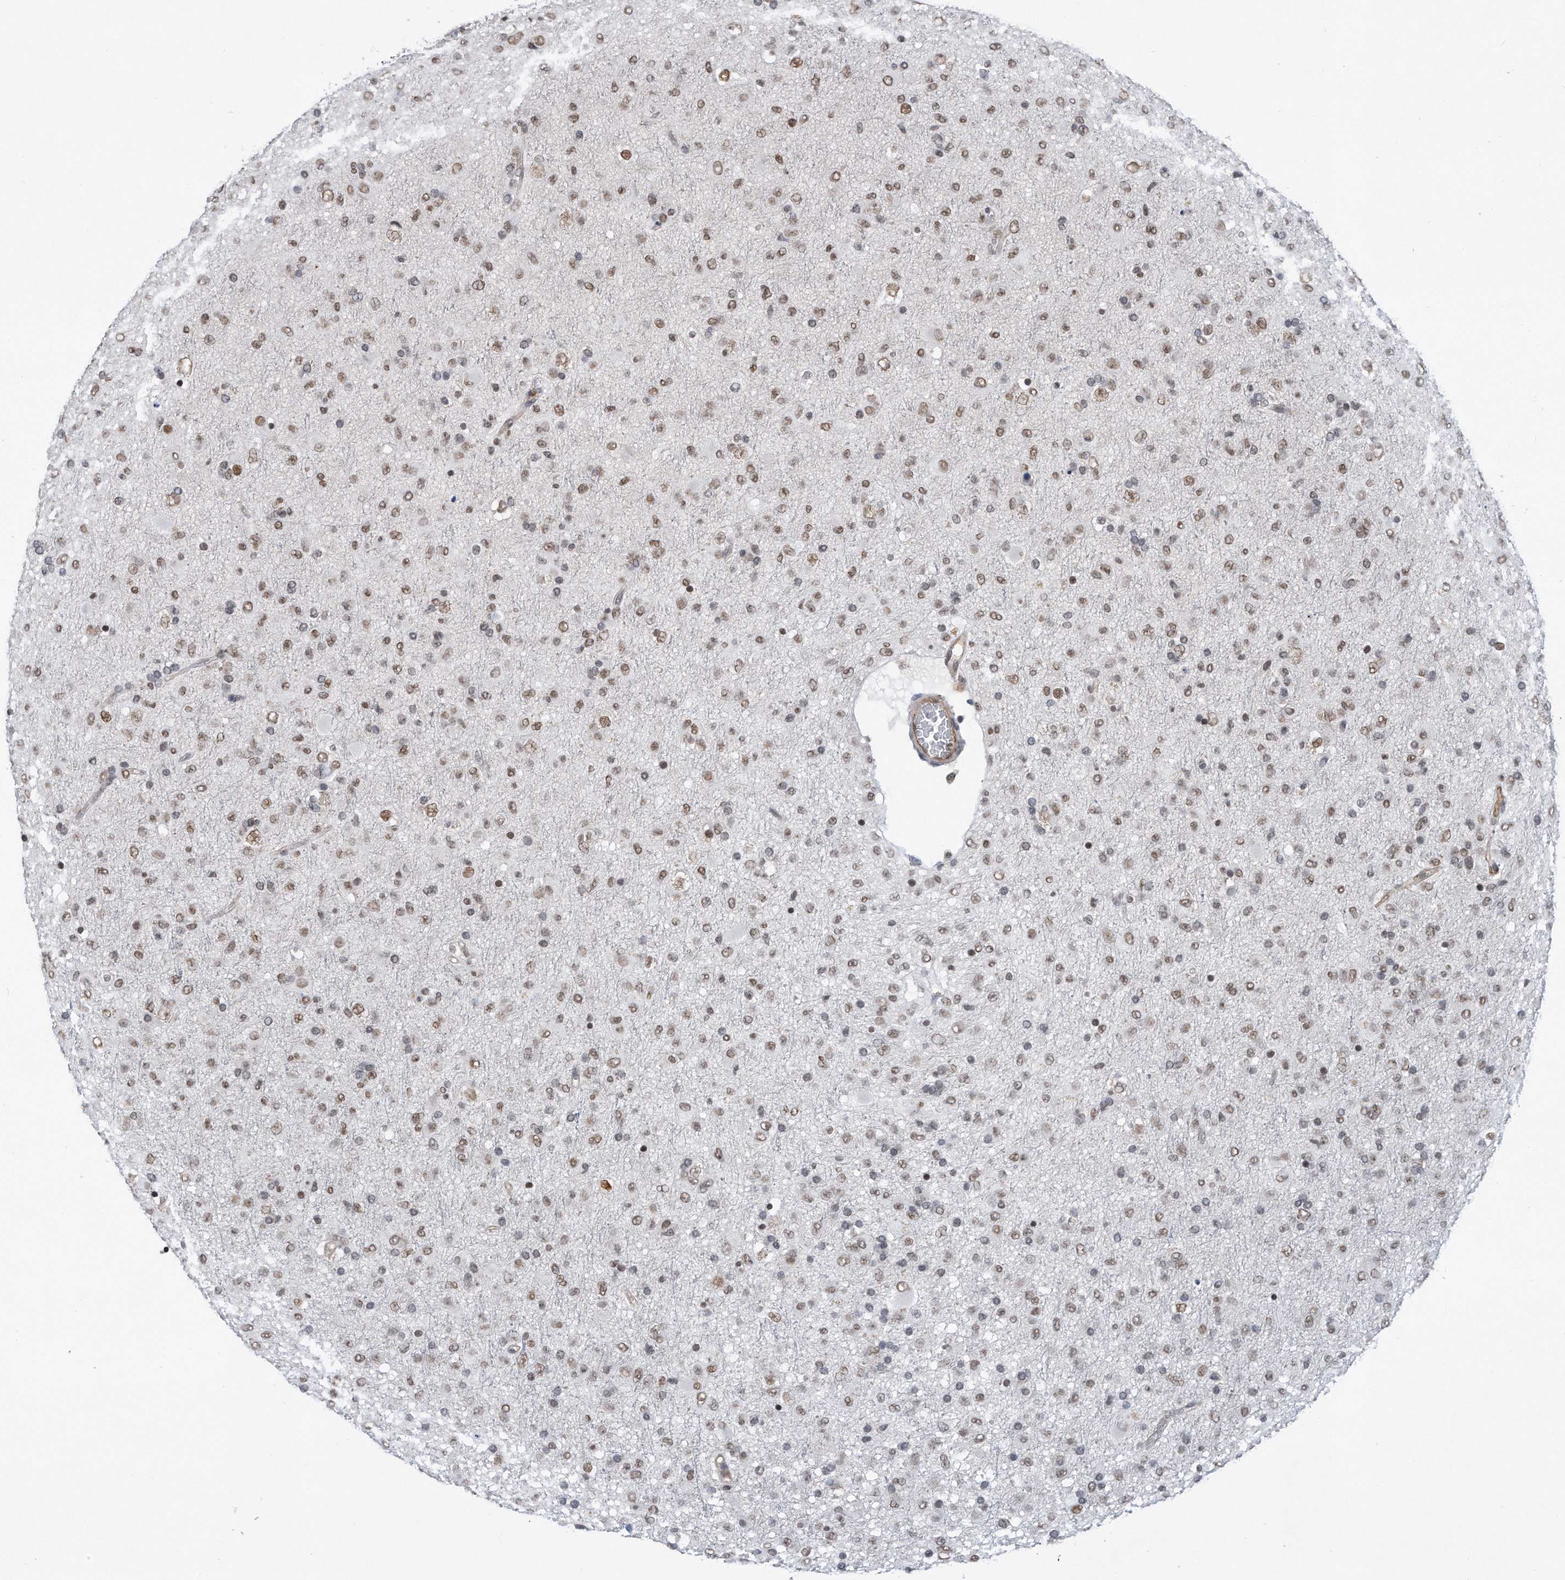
{"staining": {"intensity": "moderate", "quantity": ">75%", "location": "nuclear"}, "tissue": "glioma", "cell_type": "Tumor cells", "image_type": "cancer", "snomed": [{"axis": "morphology", "description": "Glioma, malignant, Low grade"}, {"axis": "topography", "description": "Brain"}], "caption": "A brown stain highlights moderate nuclear staining of a protein in human malignant glioma (low-grade) tumor cells. (brown staining indicates protein expression, while blue staining denotes nuclei).", "gene": "TP53INP1", "patient": {"sex": "male", "age": 65}}